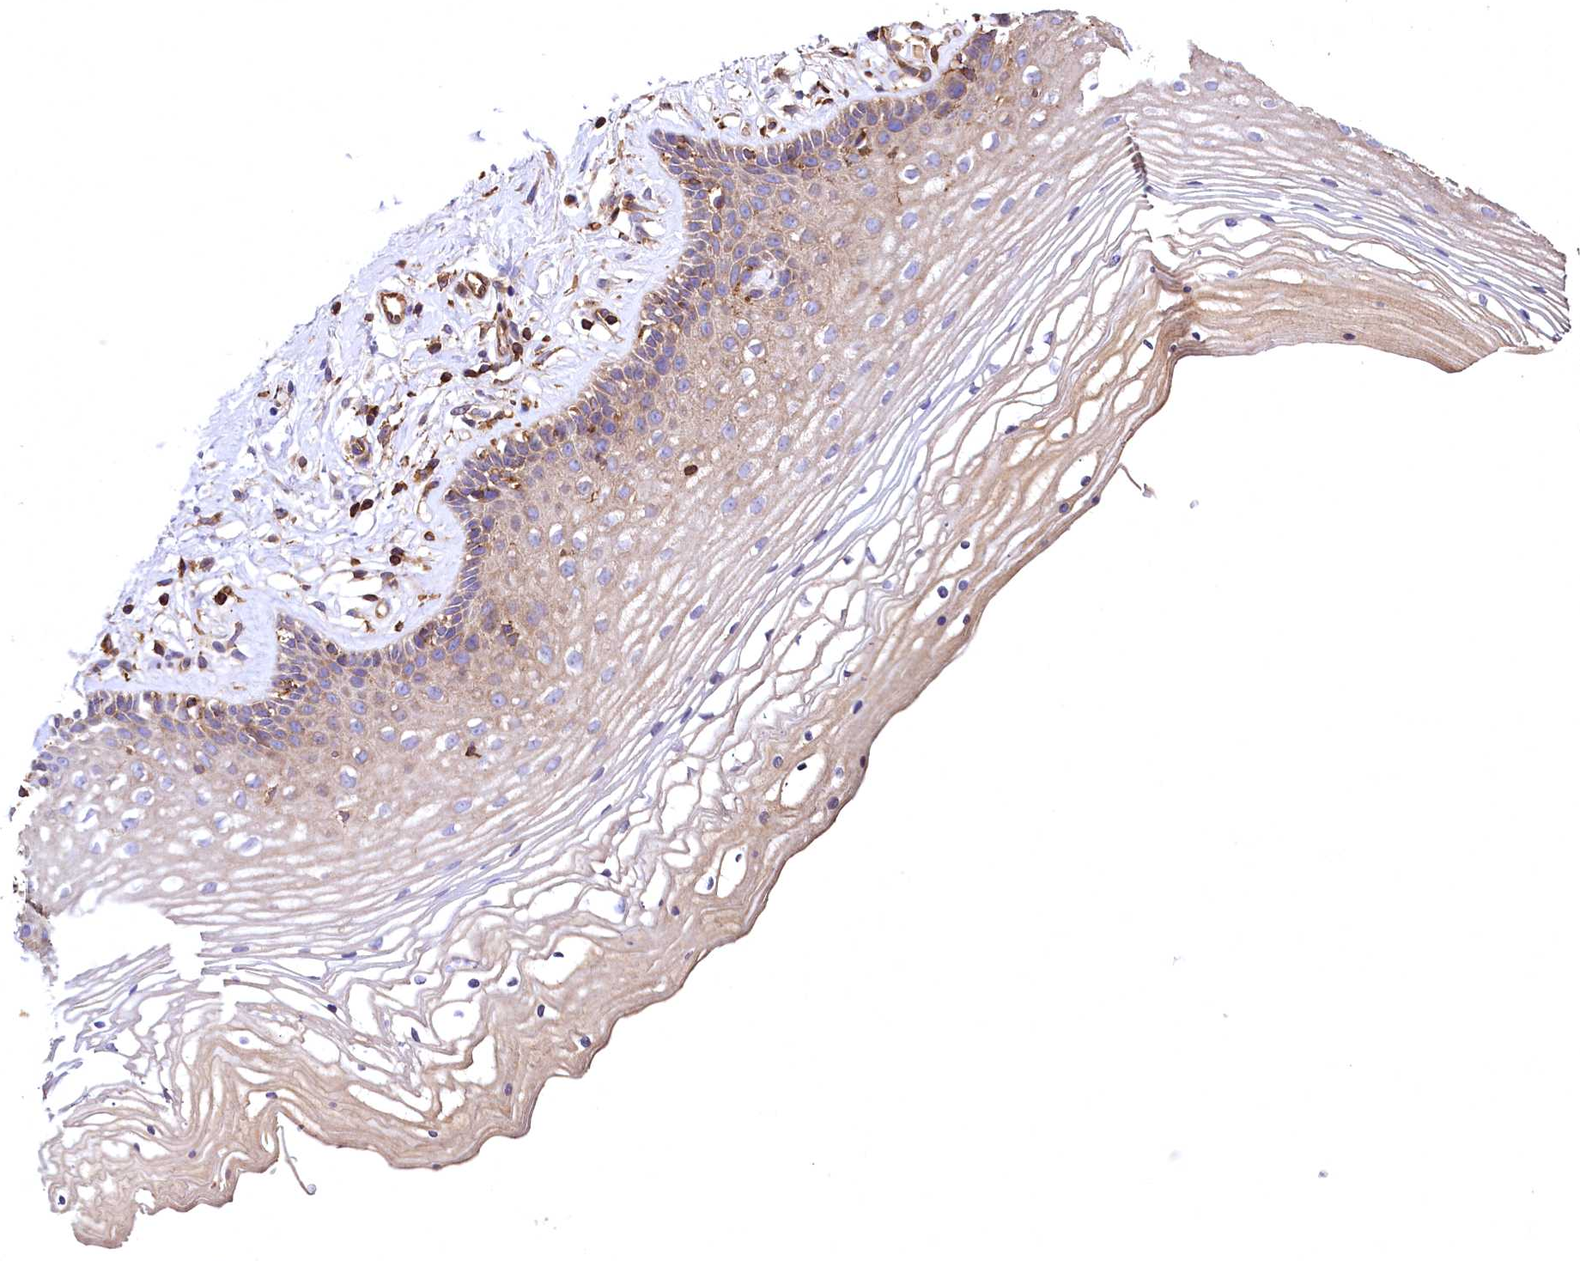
{"staining": {"intensity": "weak", "quantity": "25%-75%", "location": "cytoplasmic/membranous"}, "tissue": "vagina", "cell_type": "Squamous epithelial cells", "image_type": "normal", "snomed": [{"axis": "morphology", "description": "Normal tissue, NOS"}, {"axis": "topography", "description": "Vagina"}], "caption": "Vagina stained with a brown dye displays weak cytoplasmic/membranous positive expression in approximately 25%-75% of squamous epithelial cells.", "gene": "RARS2", "patient": {"sex": "female", "age": 46}}